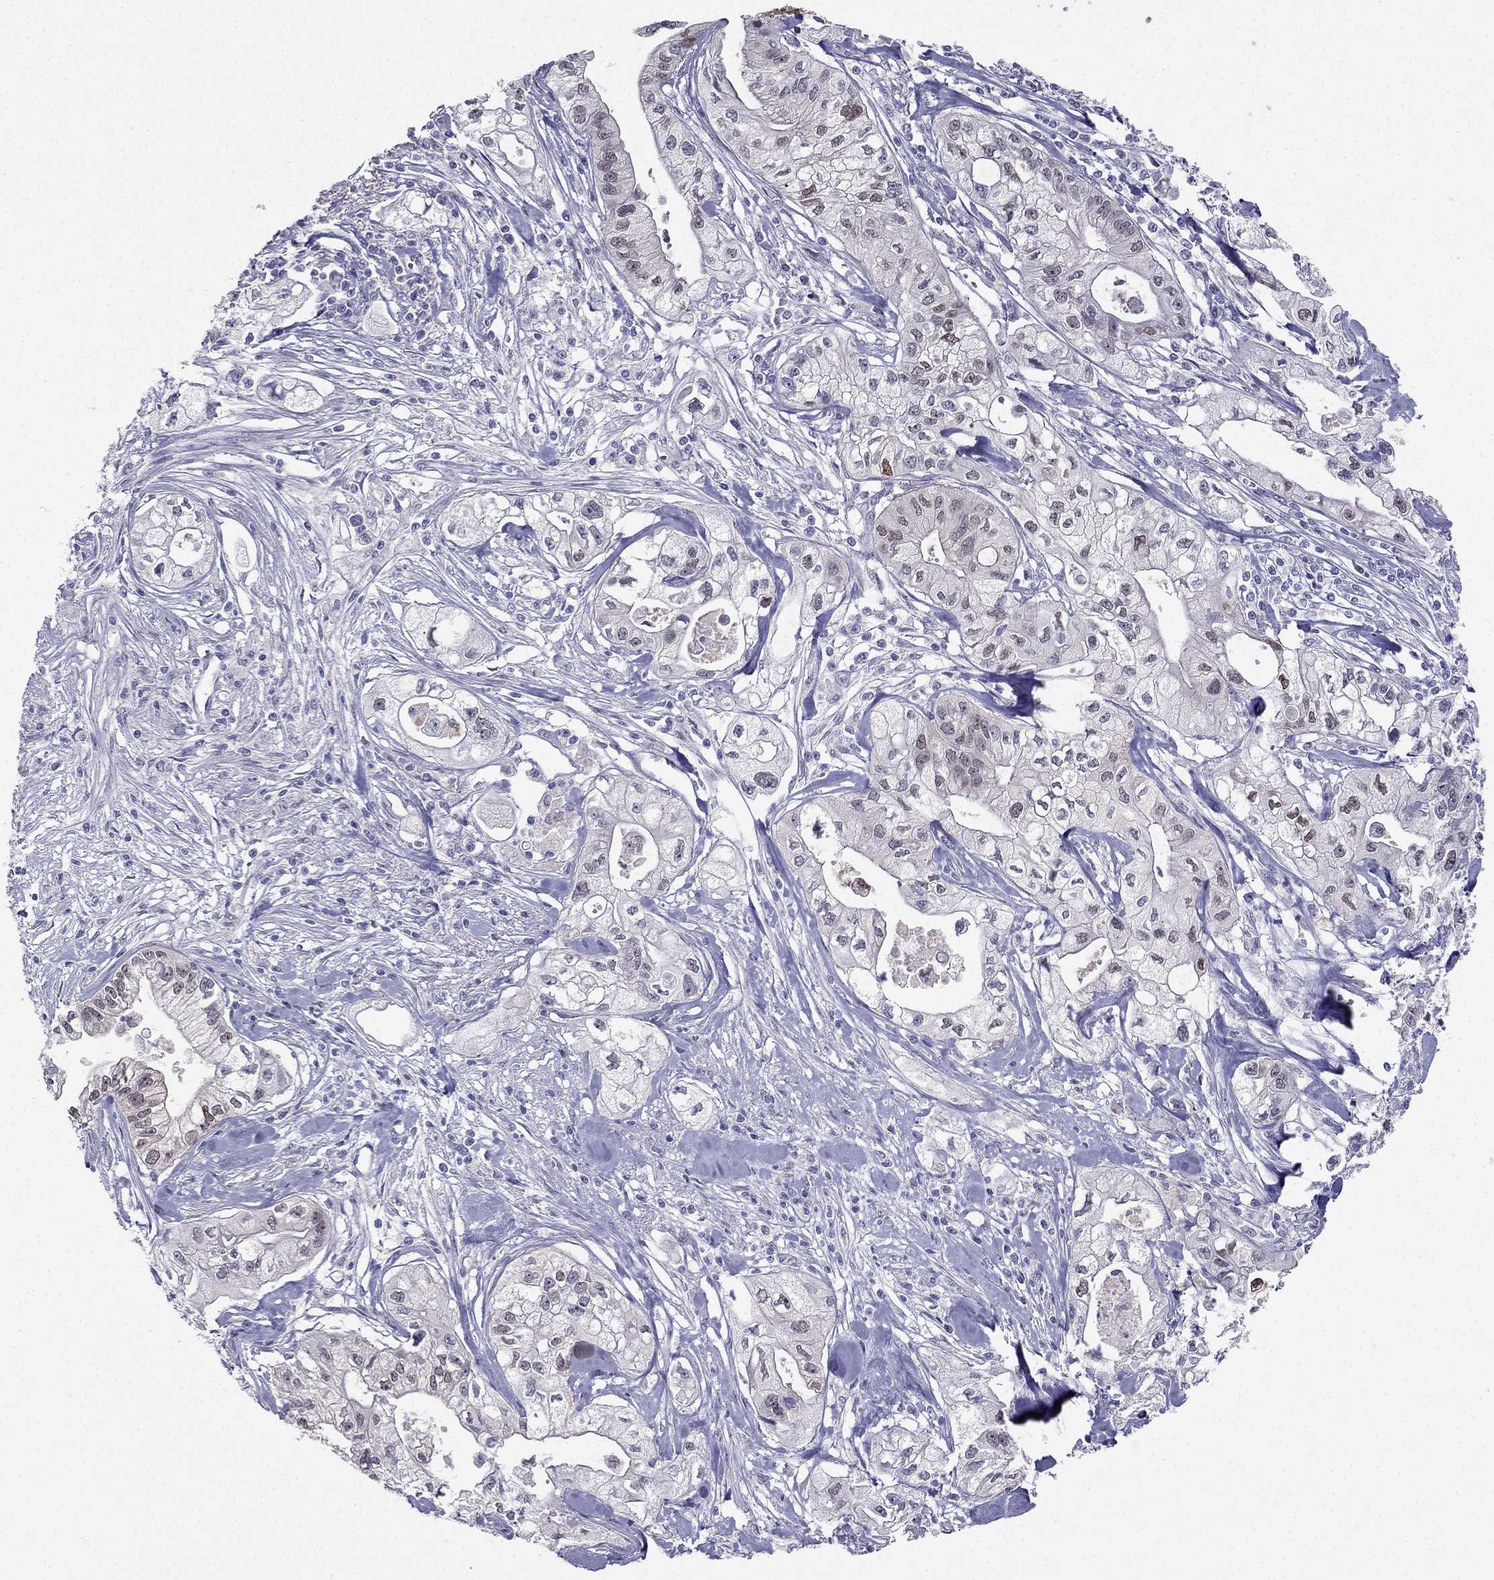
{"staining": {"intensity": "weak", "quantity": "25%-75%", "location": "nuclear"}, "tissue": "pancreatic cancer", "cell_type": "Tumor cells", "image_type": "cancer", "snomed": [{"axis": "morphology", "description": "Adenocarcinoma, NOS"}, {"axis": "topography", "description": "Pancreas"}], "caption": "A photomicrograph showing weak nuclear expression in about 25%-75% of tumor cells in adenocarcinoma (pancreatic), as visualized by brown immunohistochemical staining.", "gene": "RSPH14", "patient": {"sex": "male", "age": 70}}